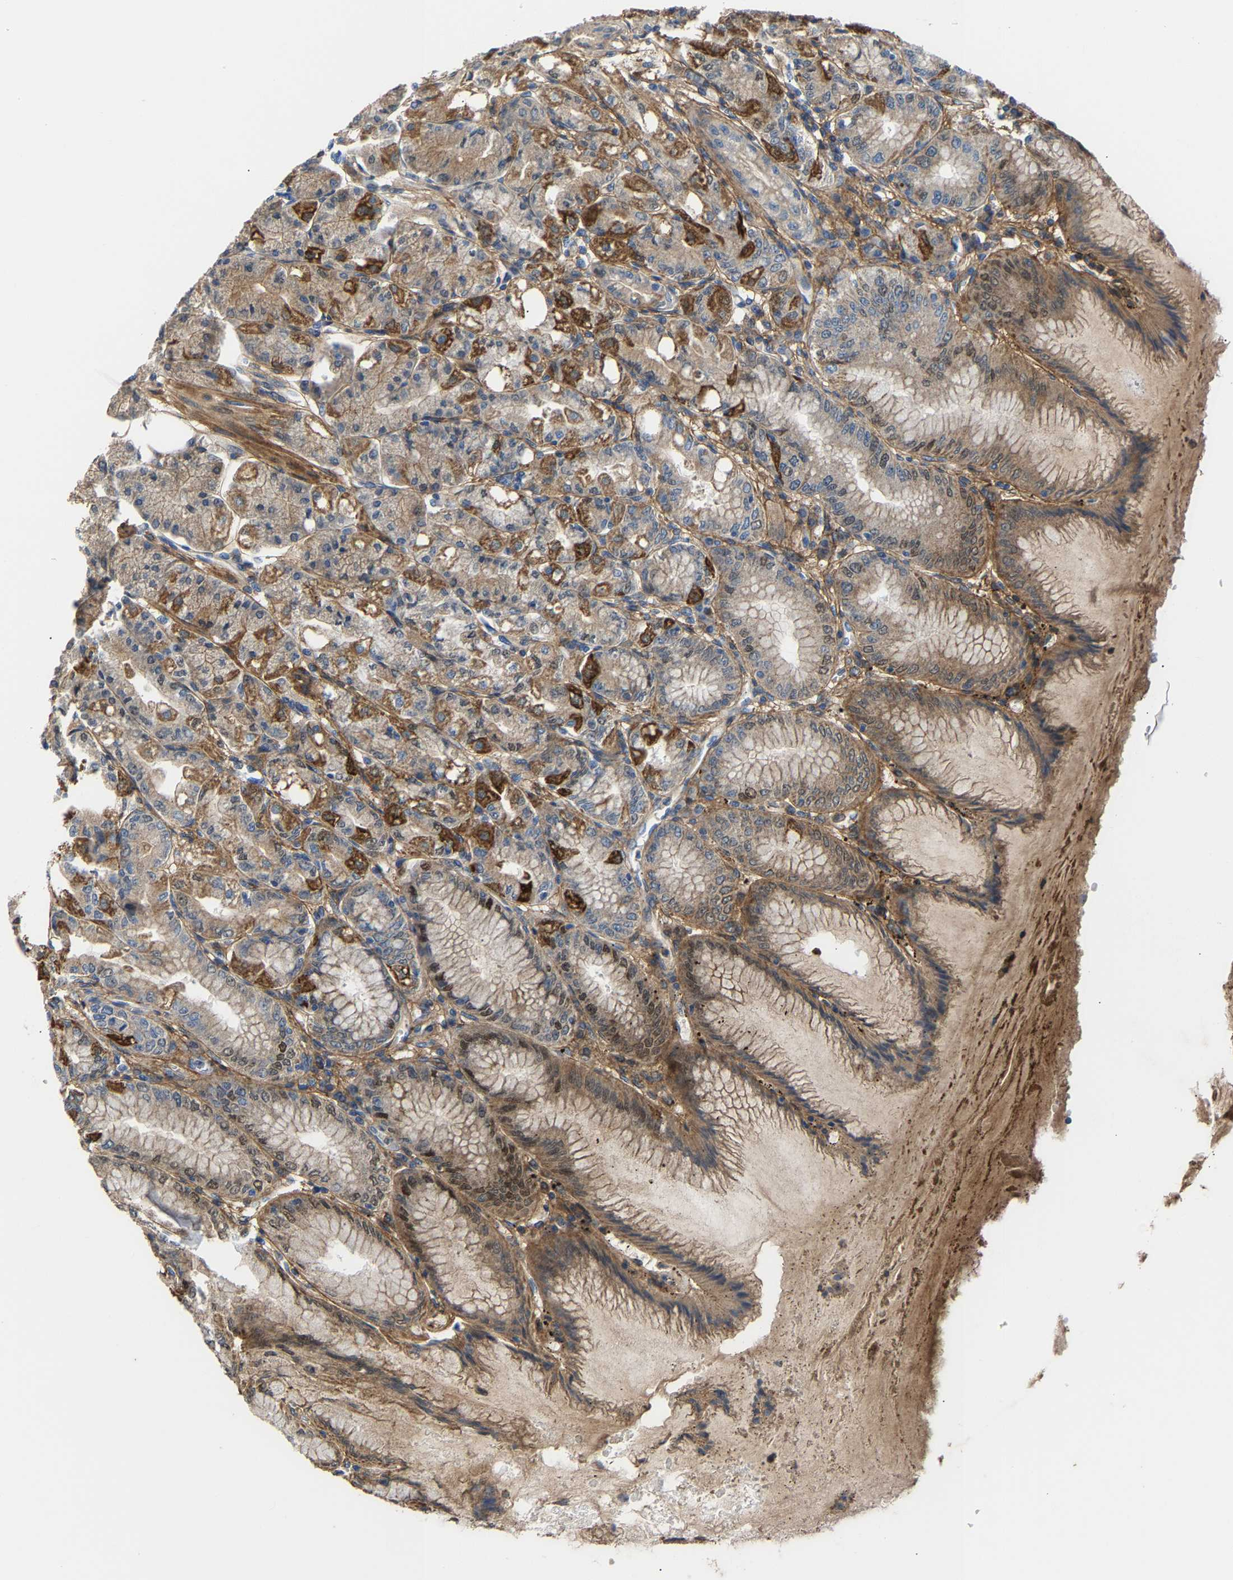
{"staining": {"intensity": "moderate", "quantity": "25%-75%", "location": "cytoplasmic/membranous"}, "tissue": "stomach", "cell_type": "Glandular cells", "image_type": "normal", "snomed": [{"axis": "morphology", "description": "Normal tissue, NOS"}, {"axis": "topography", "description": "Stomach, lower"}], "caption": "Glandular cells demonstrate medium levels of moderate cytoplasmic/membranous positivity in approximately 25%-75% of cells in unremarkable human stomach. Ihc stains the protein of interest in brown and the nuclei are stained blue.", "gene": "CCDC171", "patient": {"sex": "male", "age": 71}}